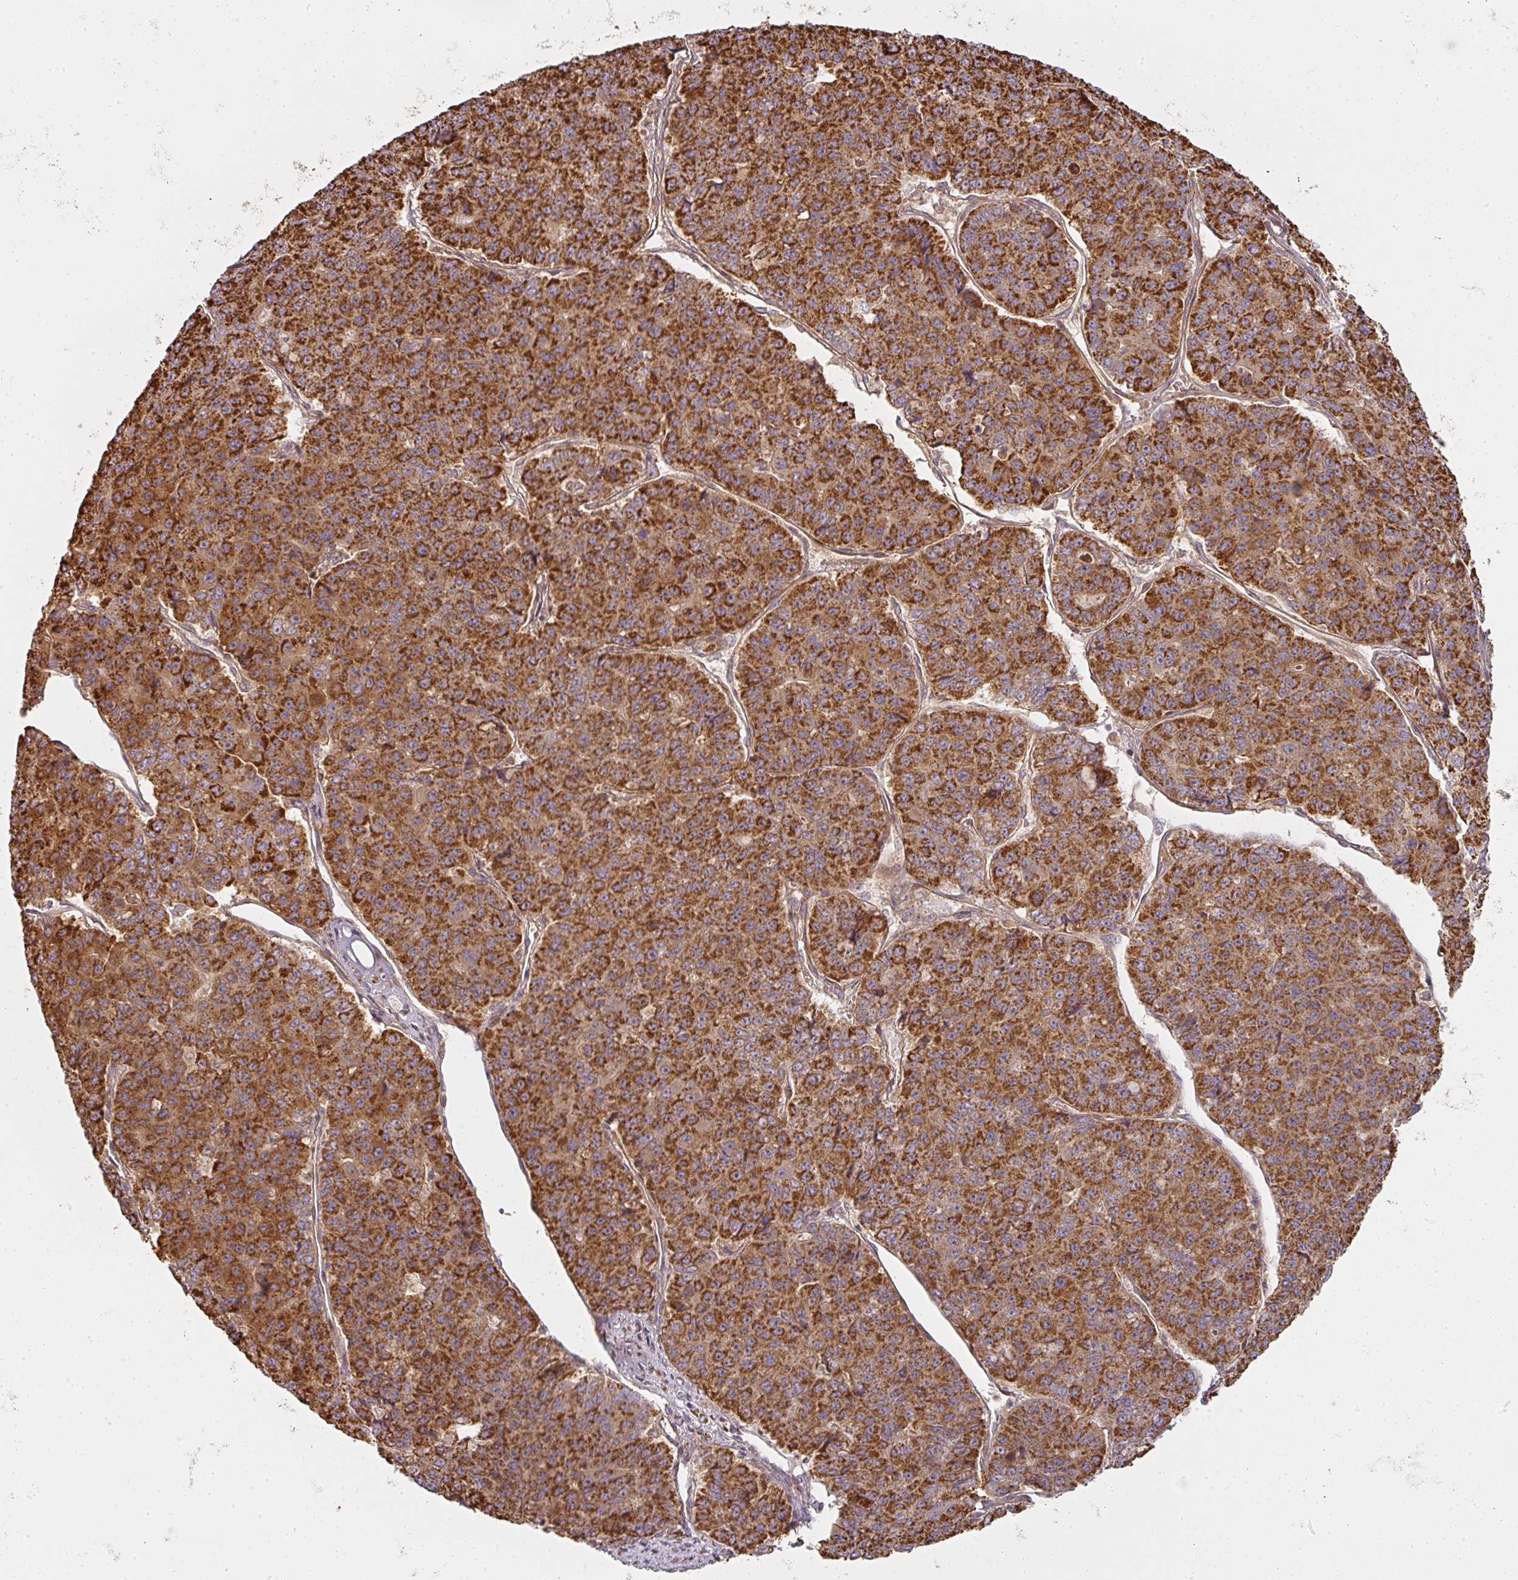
{"staining": {"intensity": "strong", "quantity": ">75%", "location": "cytoplasmic/membranous"}, "tissue": "pancreatic cancer", "cell_type": "Tumor cells", "image_type": "cancer", "snomed": [{"axis": "morphology", "description": "Adenocarcinoma, NOS"}, {"axis": "topography", "description": "Pancreas"}], "caption": "Pancreatic adenocarcinoma stained with a protein marker exhibits strong staining in tumor cells.", "gene": "CNOT1", "patient": {"sex": "male", "age": 50}}